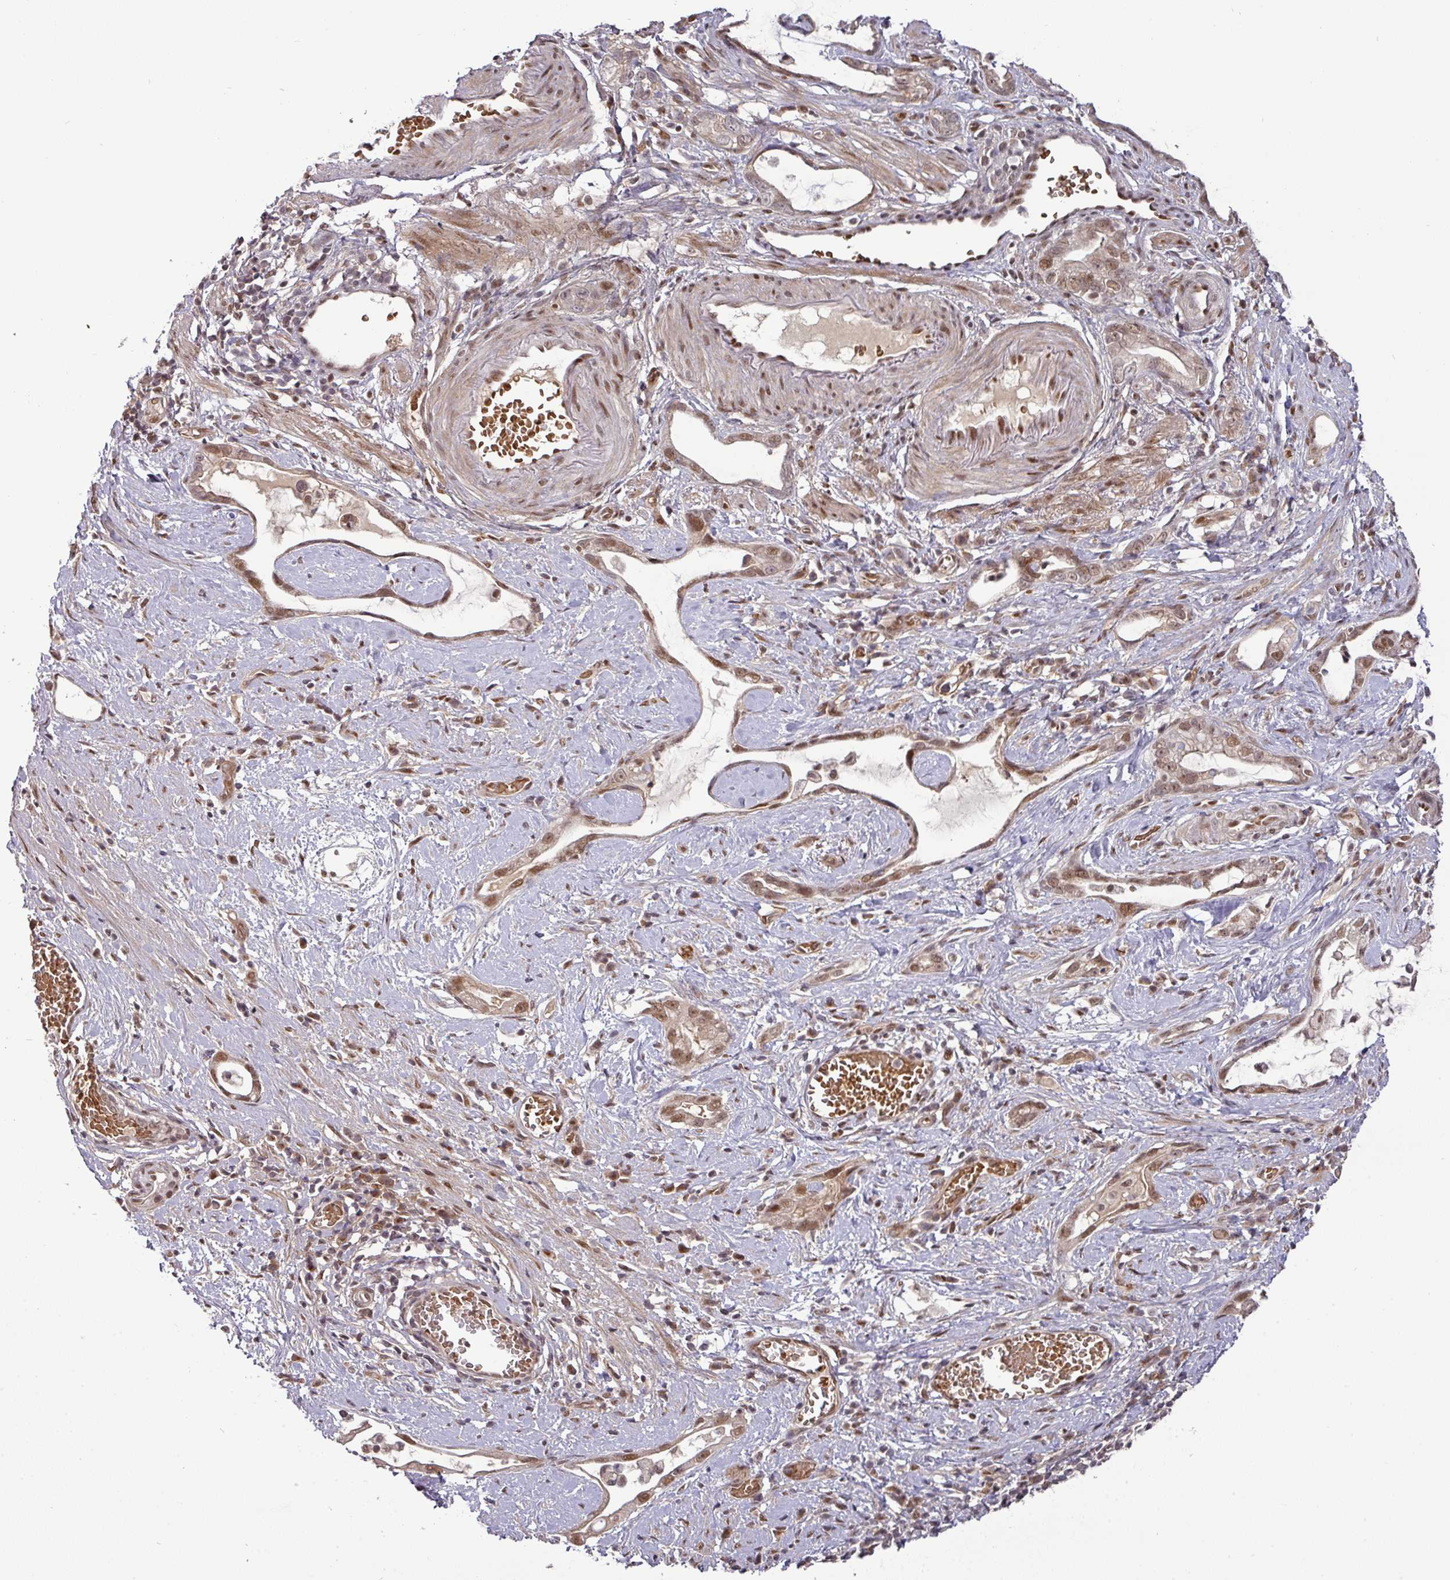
{"staining": {"intensity": "moderate", "quantity": "25%-75%", "location": "nuclear"}, "tissue": "stomach cancer", "cell_type": "Tumor cells", "image_type": "cancer", "snomed": [{"axis": "morphology", "description": "Adenocarcinoma, NOS"}, {"axis": "topography", "description": "Stomach"}], "caption": "Tumor cells display medium levels of moderate nuclear expression in about 25%-75% of cells in human adenocarcinoma (stomach). The staining was performed using DAB to visualize the protein expression in brown, while the nuclei were stained in blue with hematoxylin (Magnification: 20x).", "gene": "CIC", "patient": {"sex": "male", "age": 55}}